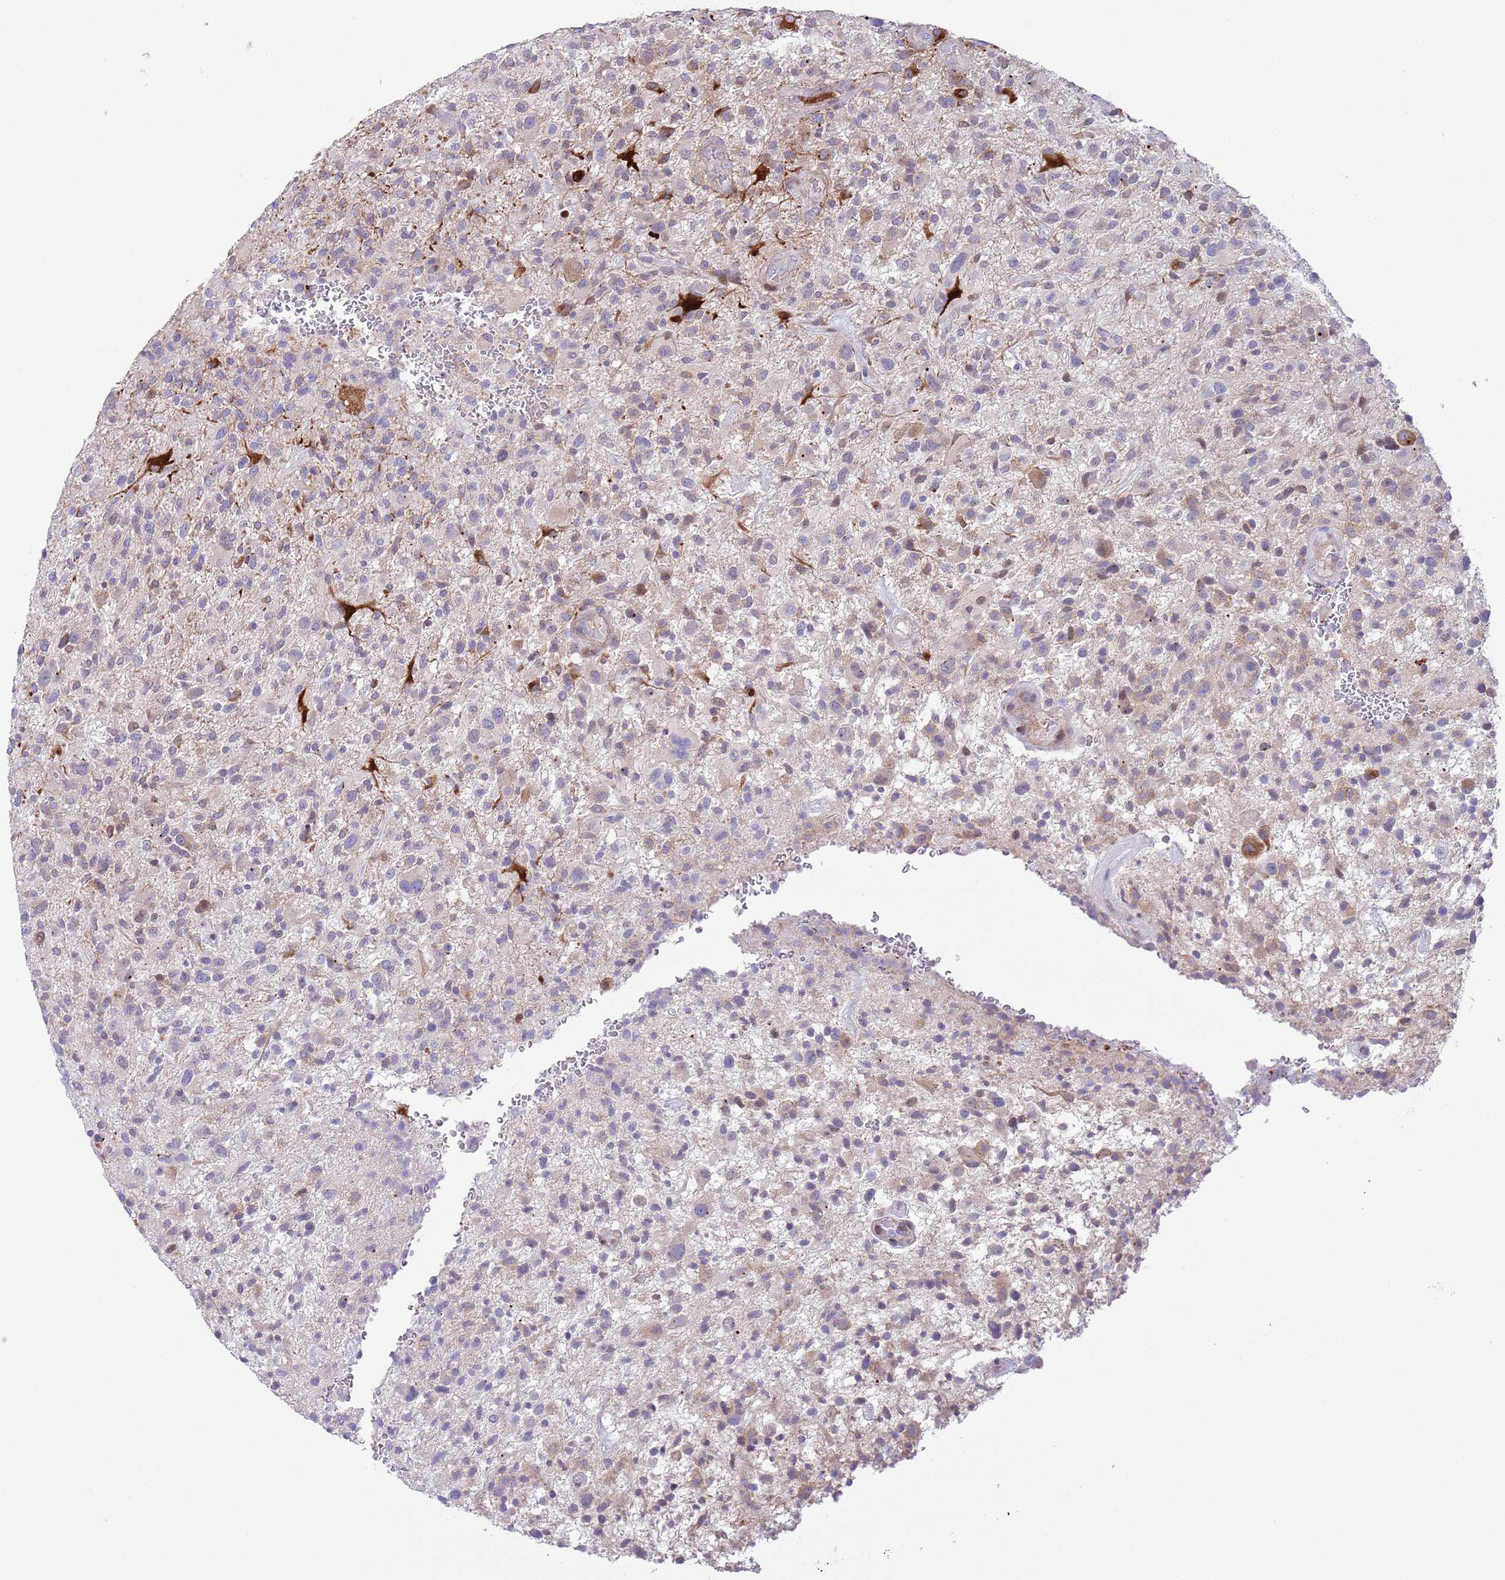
{"staining": {"intensity": "weak", "quantity": "<25%", "location": "cytoplasmic/membranous"}, "tissue": "glioma", "cell_type": "Tumor cells", "image_type": "cancer", "snomed": [{"axis": "morphology", "description": "Glioma, malignant, High grade"}, {"axis": "topography", "description": "Brain"}], "caption": "Immunohistochemistry (IHC) photomicrograph of glioma stained for a protein (brown), which displays no positivity in tumor cells. Nuclei are stained in blue.", "gene": "ANO8", "patient": {"sex": "male", "age": 47}}